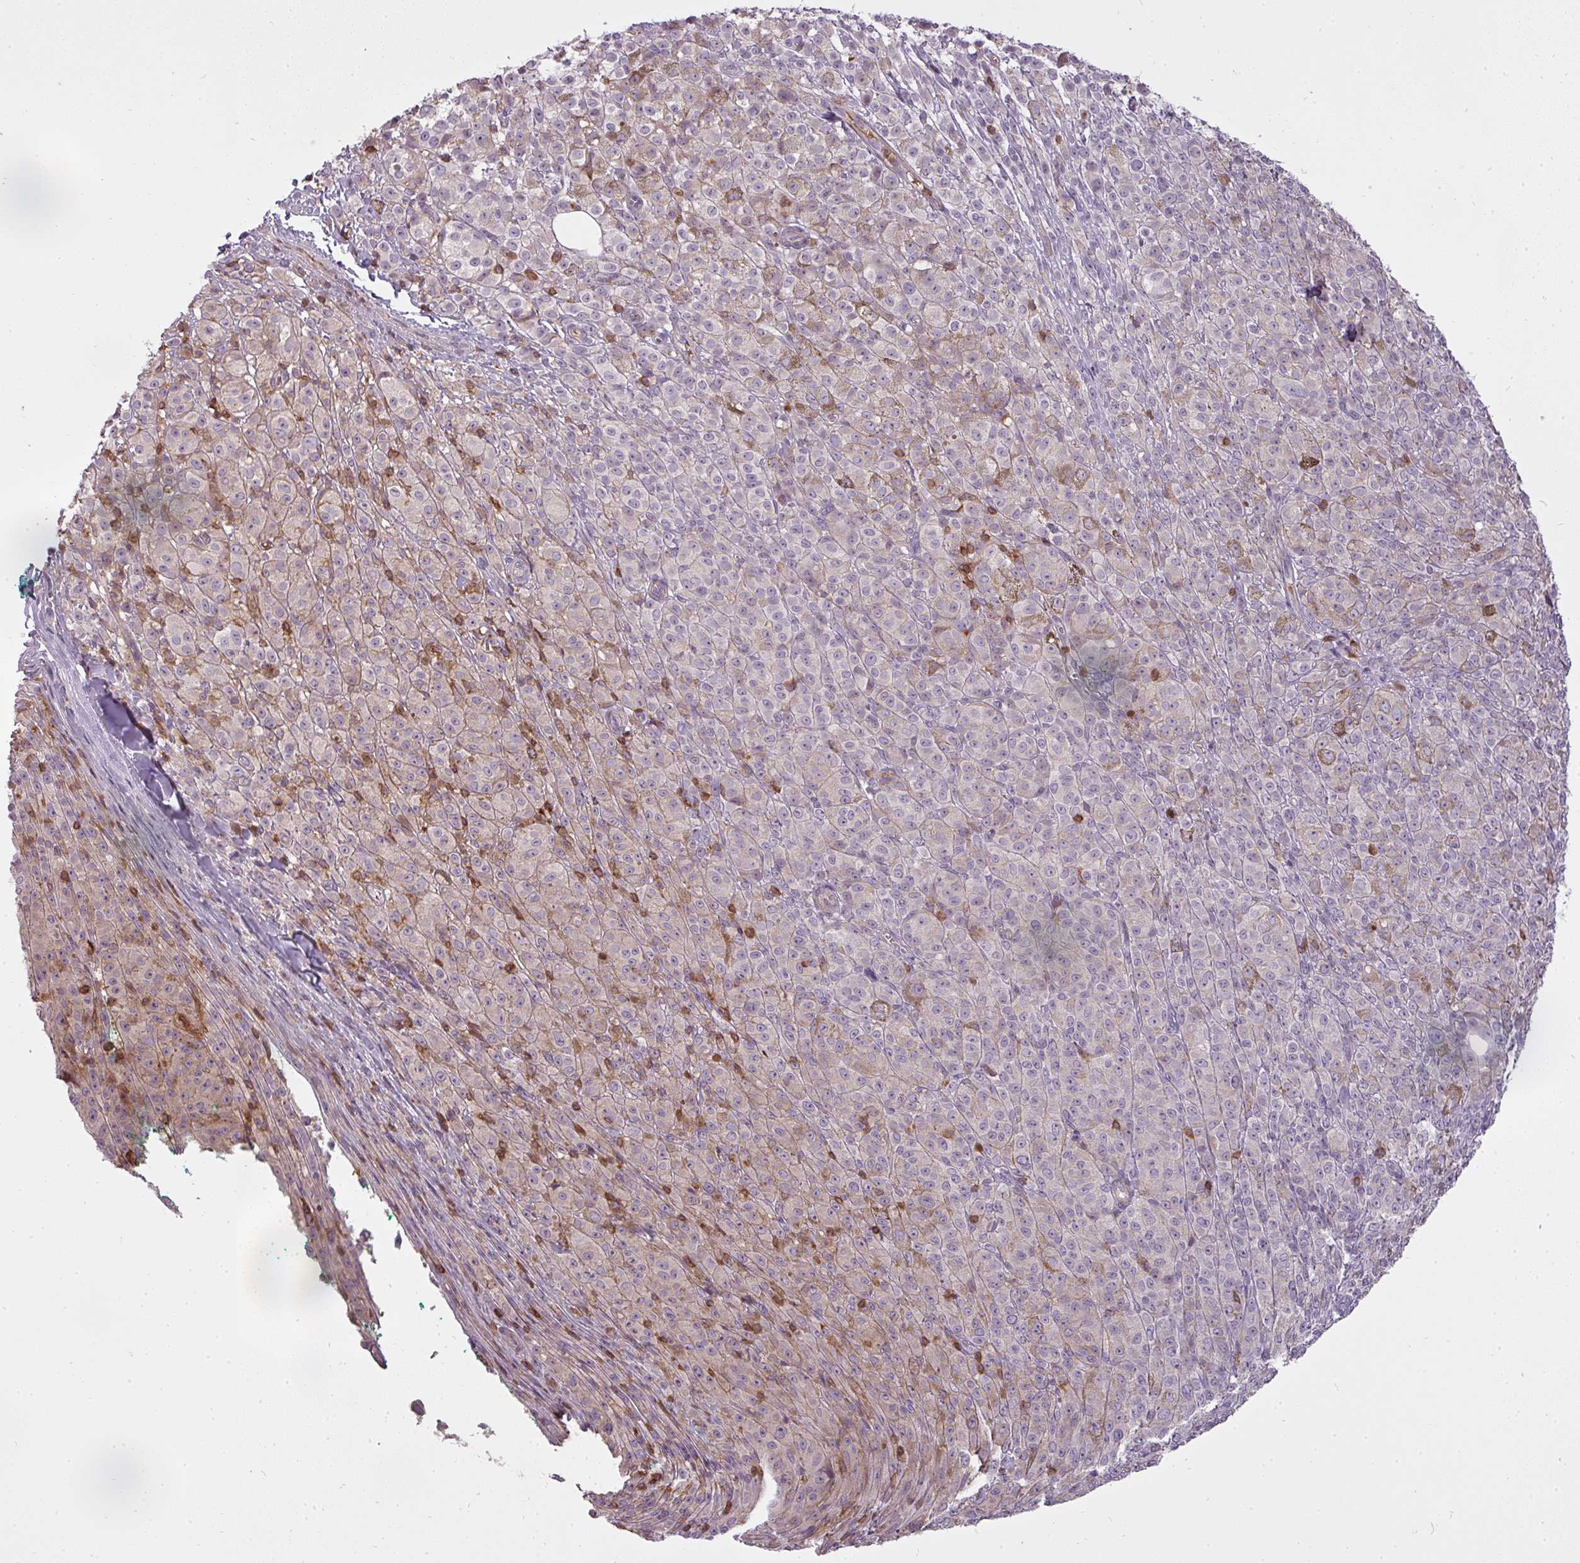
{"staining": {"intensity": "negative", "quantity": "none", "location": "none"}, "tissue": "melanoma", "cell_type": "Tumor cells", "image_type": "cancer", "snomed": [{"axis": "morphology", "description": "Malignant melanoma, NOS"}, {"axis": "topography", "description": "Skin"}], "caption": "Melanoma stained for a protein using immunohistochemistry shows no expression tumor cells.", "gene": "STK4", "patient": {"sex": "female", "age": 52}}